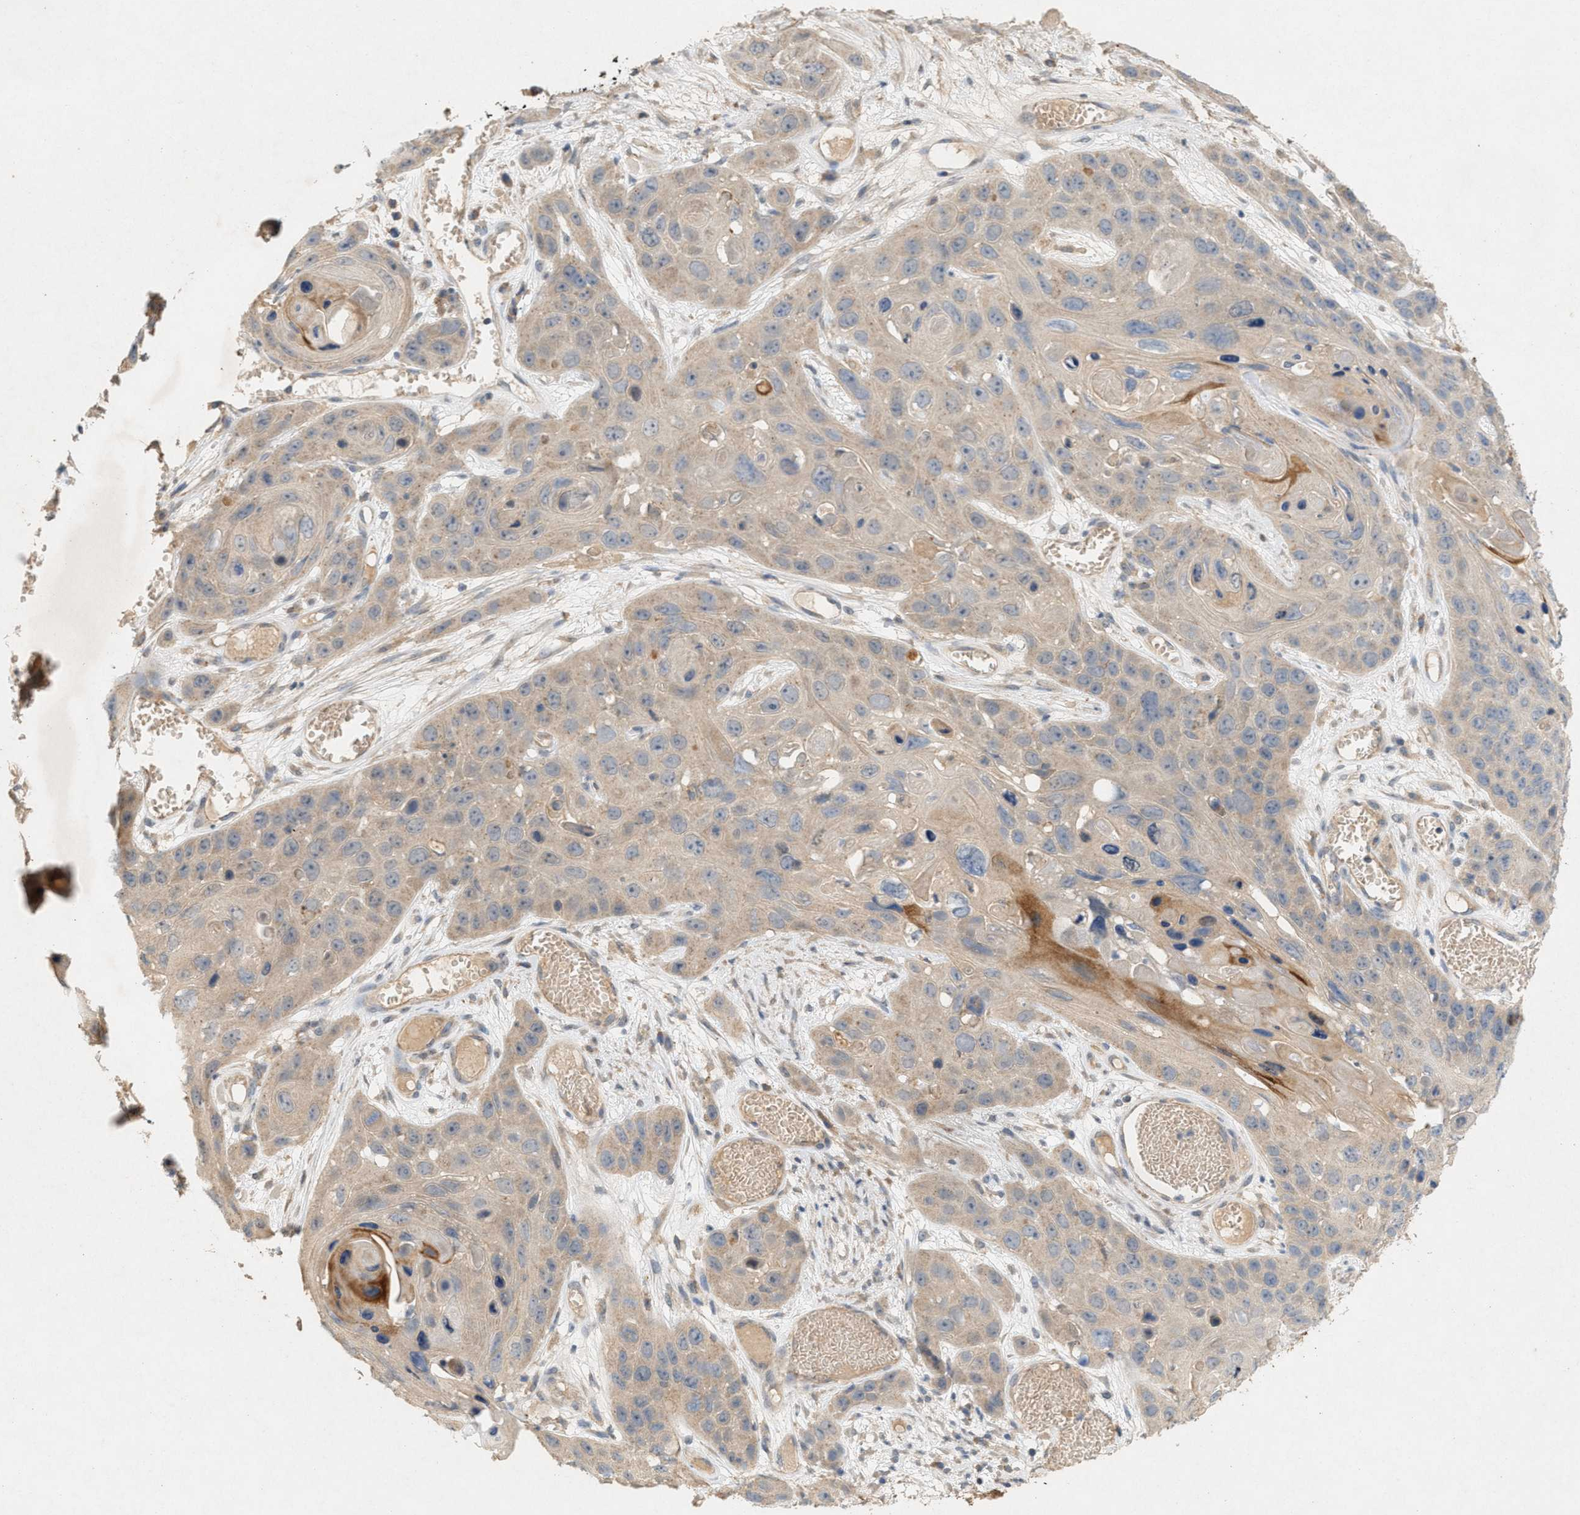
{"staining": {"intensity": "weak", "quantity": "<25%", "location": "cytoplasmic/membranous"}, "tissue": "skin cancer", "cell_type": "Tumor cells", "image_type": "cancer", "snomed": [{"axis": "morphology", "description": "Squamous cell carcinoma, NOS"}, {"axis": "topography", "description": "Skin"}], "caption": "Immunohistochemical staining of squamous cell carcinoma (skin) reveals no significant positivity in tumor cells.", "gene": "DCAF7", "patient": {"sex": "male", "age": 55}}